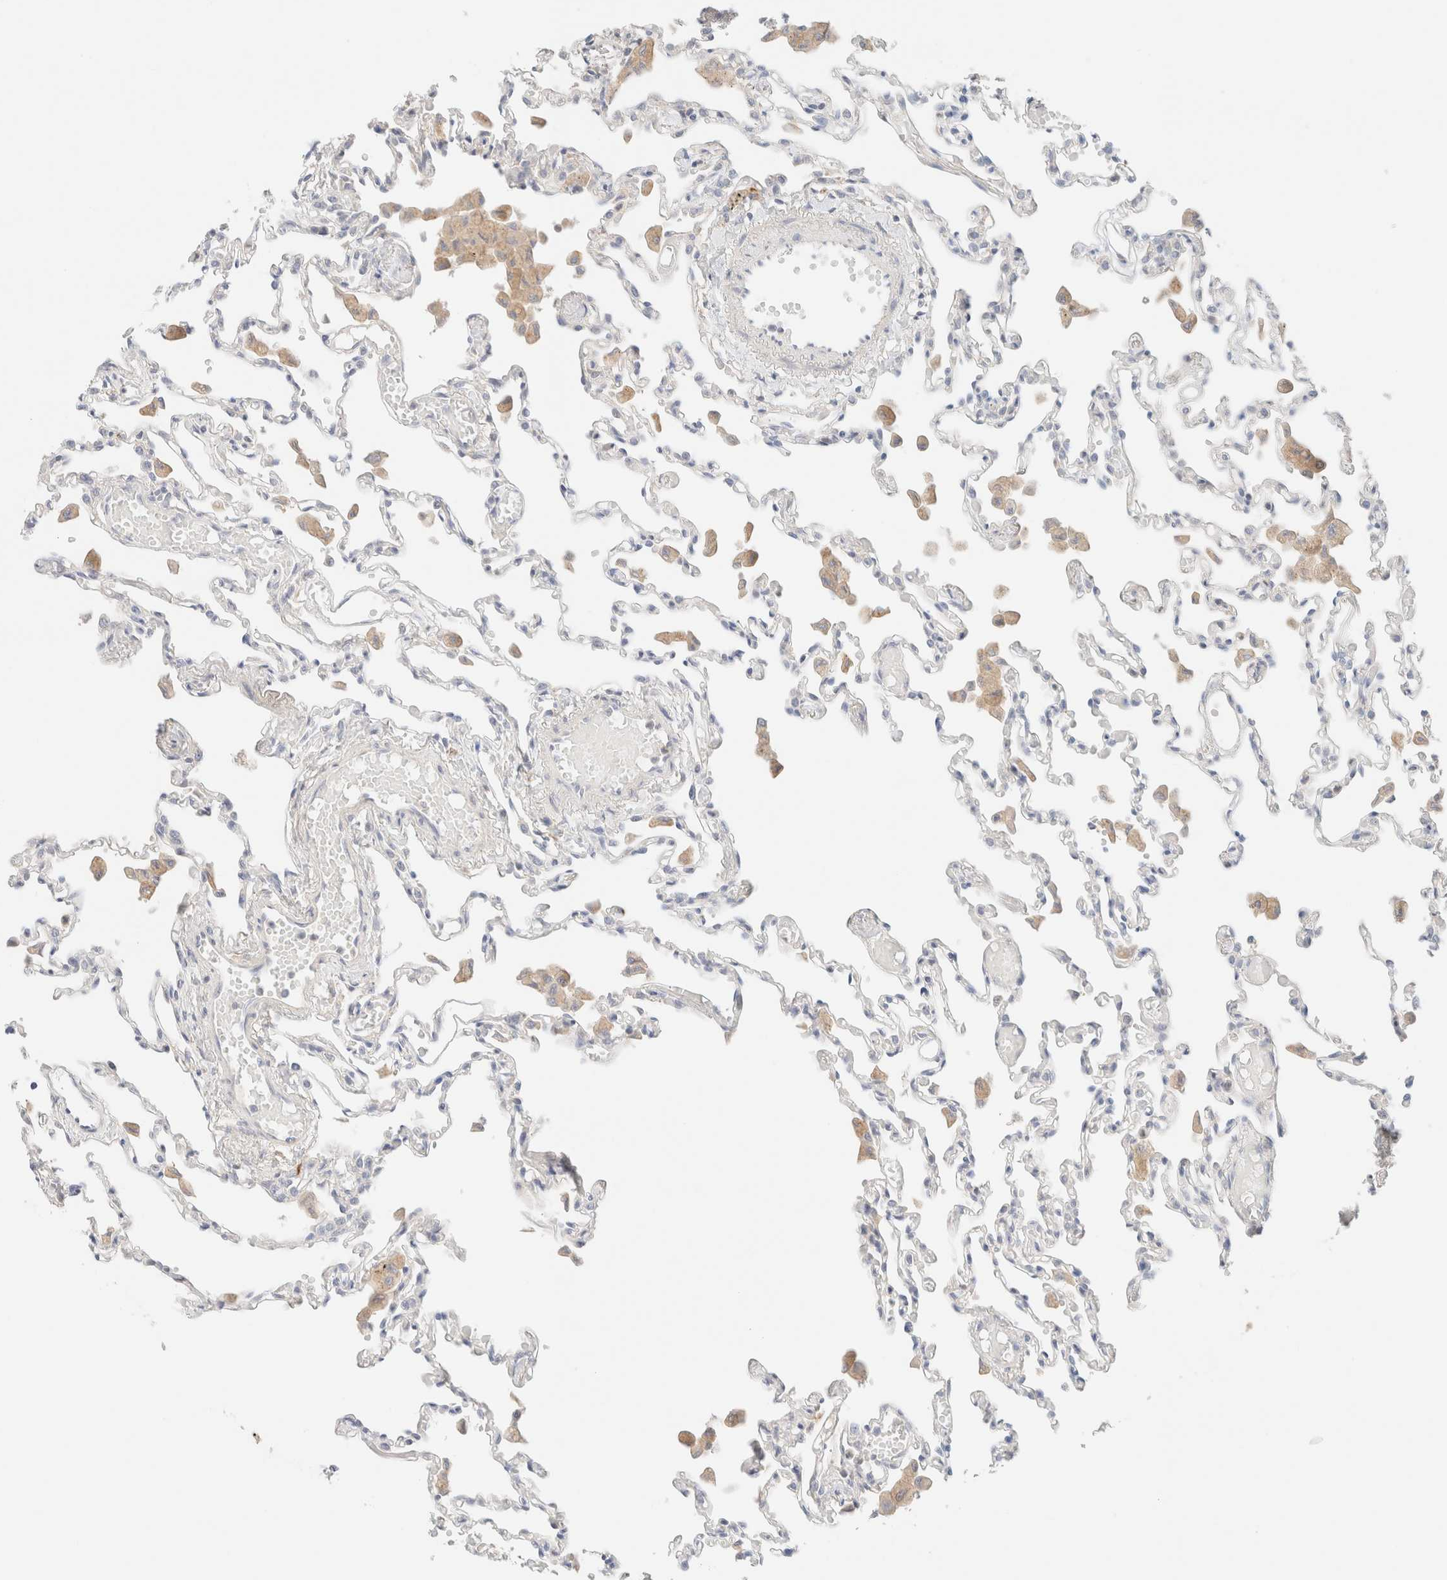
{"staining": {"intensity": "negative", "quantity": "none", "location": "none"}, "tissue": "lung", "cell_type": "Alveolar cells", "image_type": "normal", "snomed": [{"axis": "morphology", "description": "Normal tissue, NOS"}, {"axis": "topography", "description": "Bronchus"}, {"axis": "topography", "description": "Lung"}], "caption": "Immunohistochemical staining of benign lung reveals no significant staining in alveolar cells. The staining is performed using DAB brown chromogen with nuclei counter-stained in using hematoxylin.", "gene": "SARM1", "patient": {"sex": "female", "age": 49}}